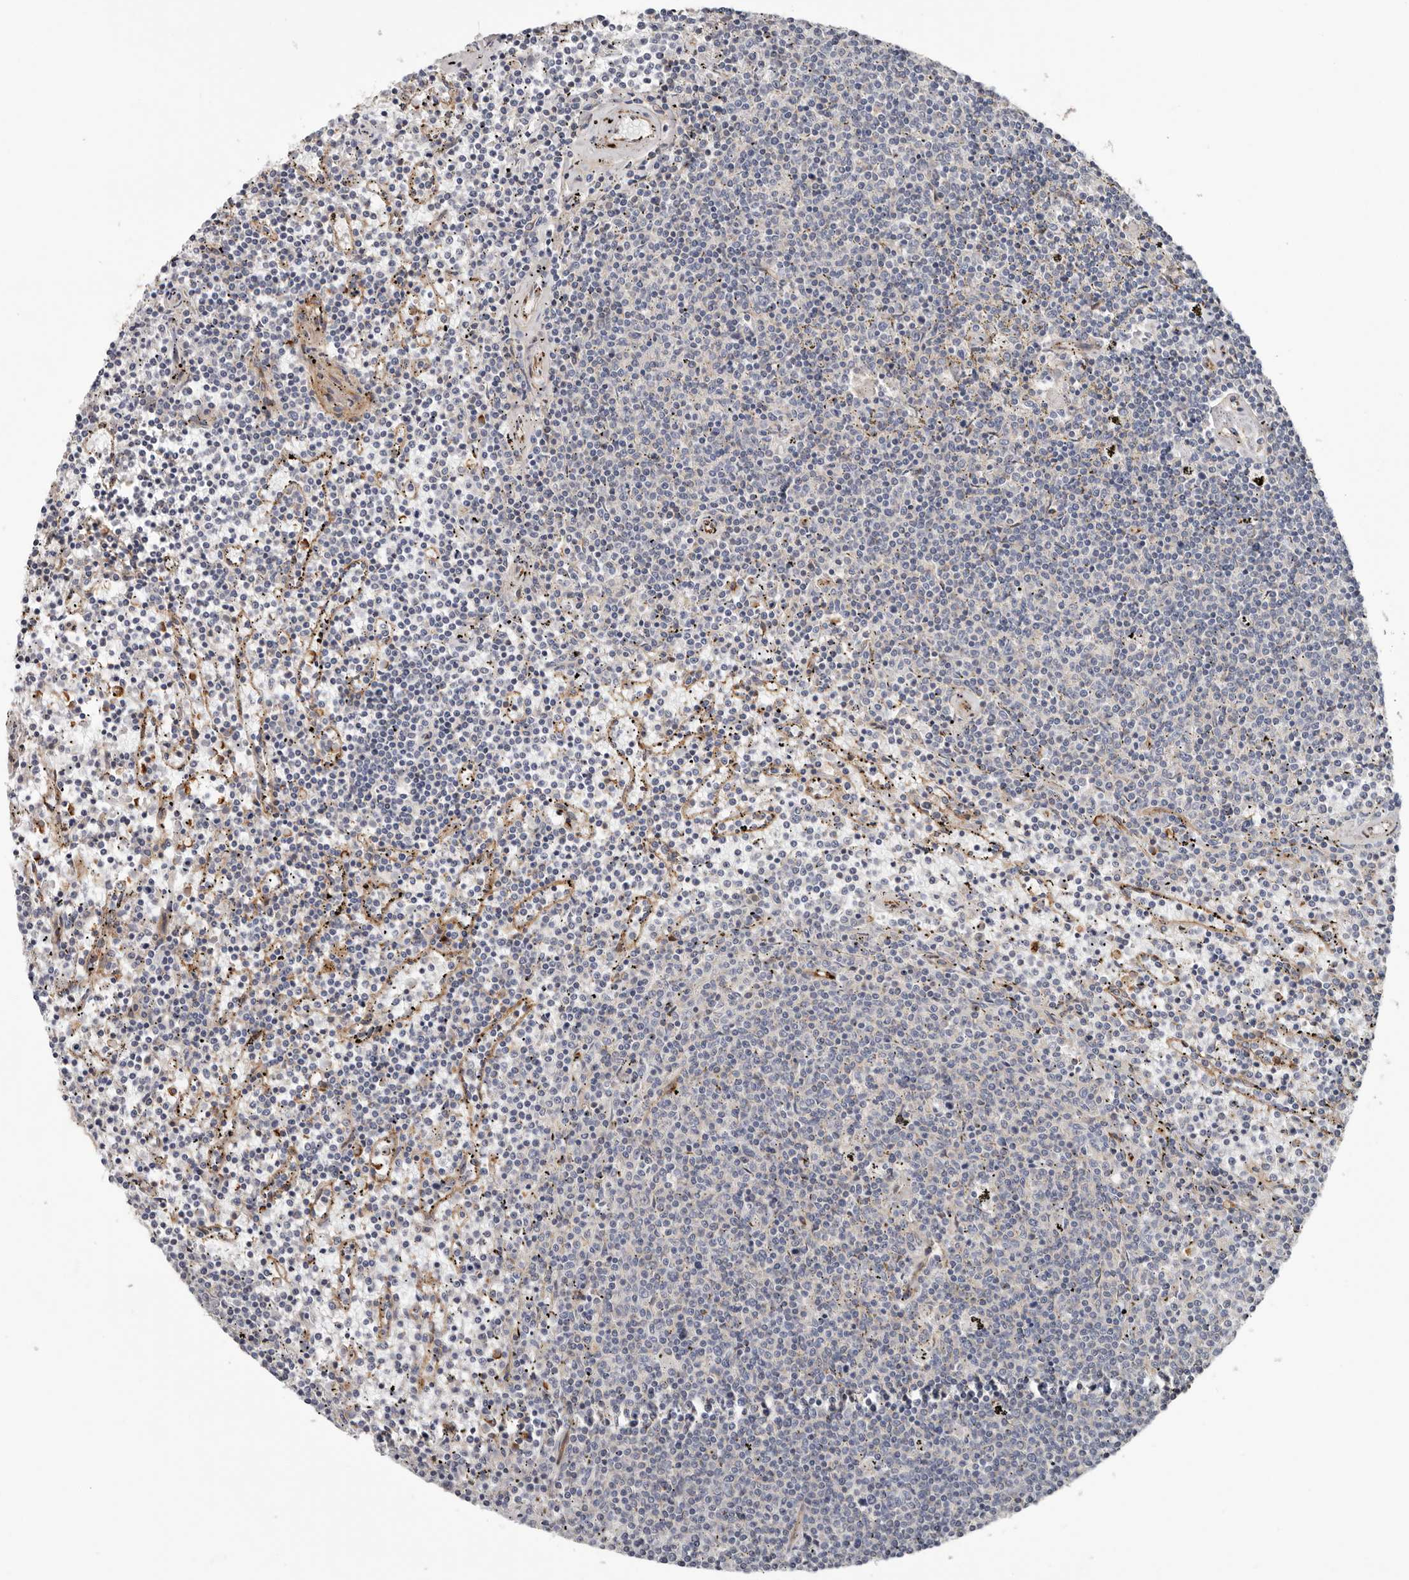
{"staining": {"intensity": "negative", "quantity": "none", "location": "none"}, "tissue": "lymphoma", "cell_type": "Tumor cells", "image_type": "cancer", "snomed": [{"axis": "morphology", "description": "Malignant lymphoma, non-Hodgkin's type, Low grade"}, {"axis": "topography", "description": "Spleen"}], "caption": "An image of human lymphoma is negative for staining in tumor cells. (Brightfield microscopy of DAB IHC at high magnification).", "gene": "LUZP1", "patient": {"sex": "female", "age": 50}}